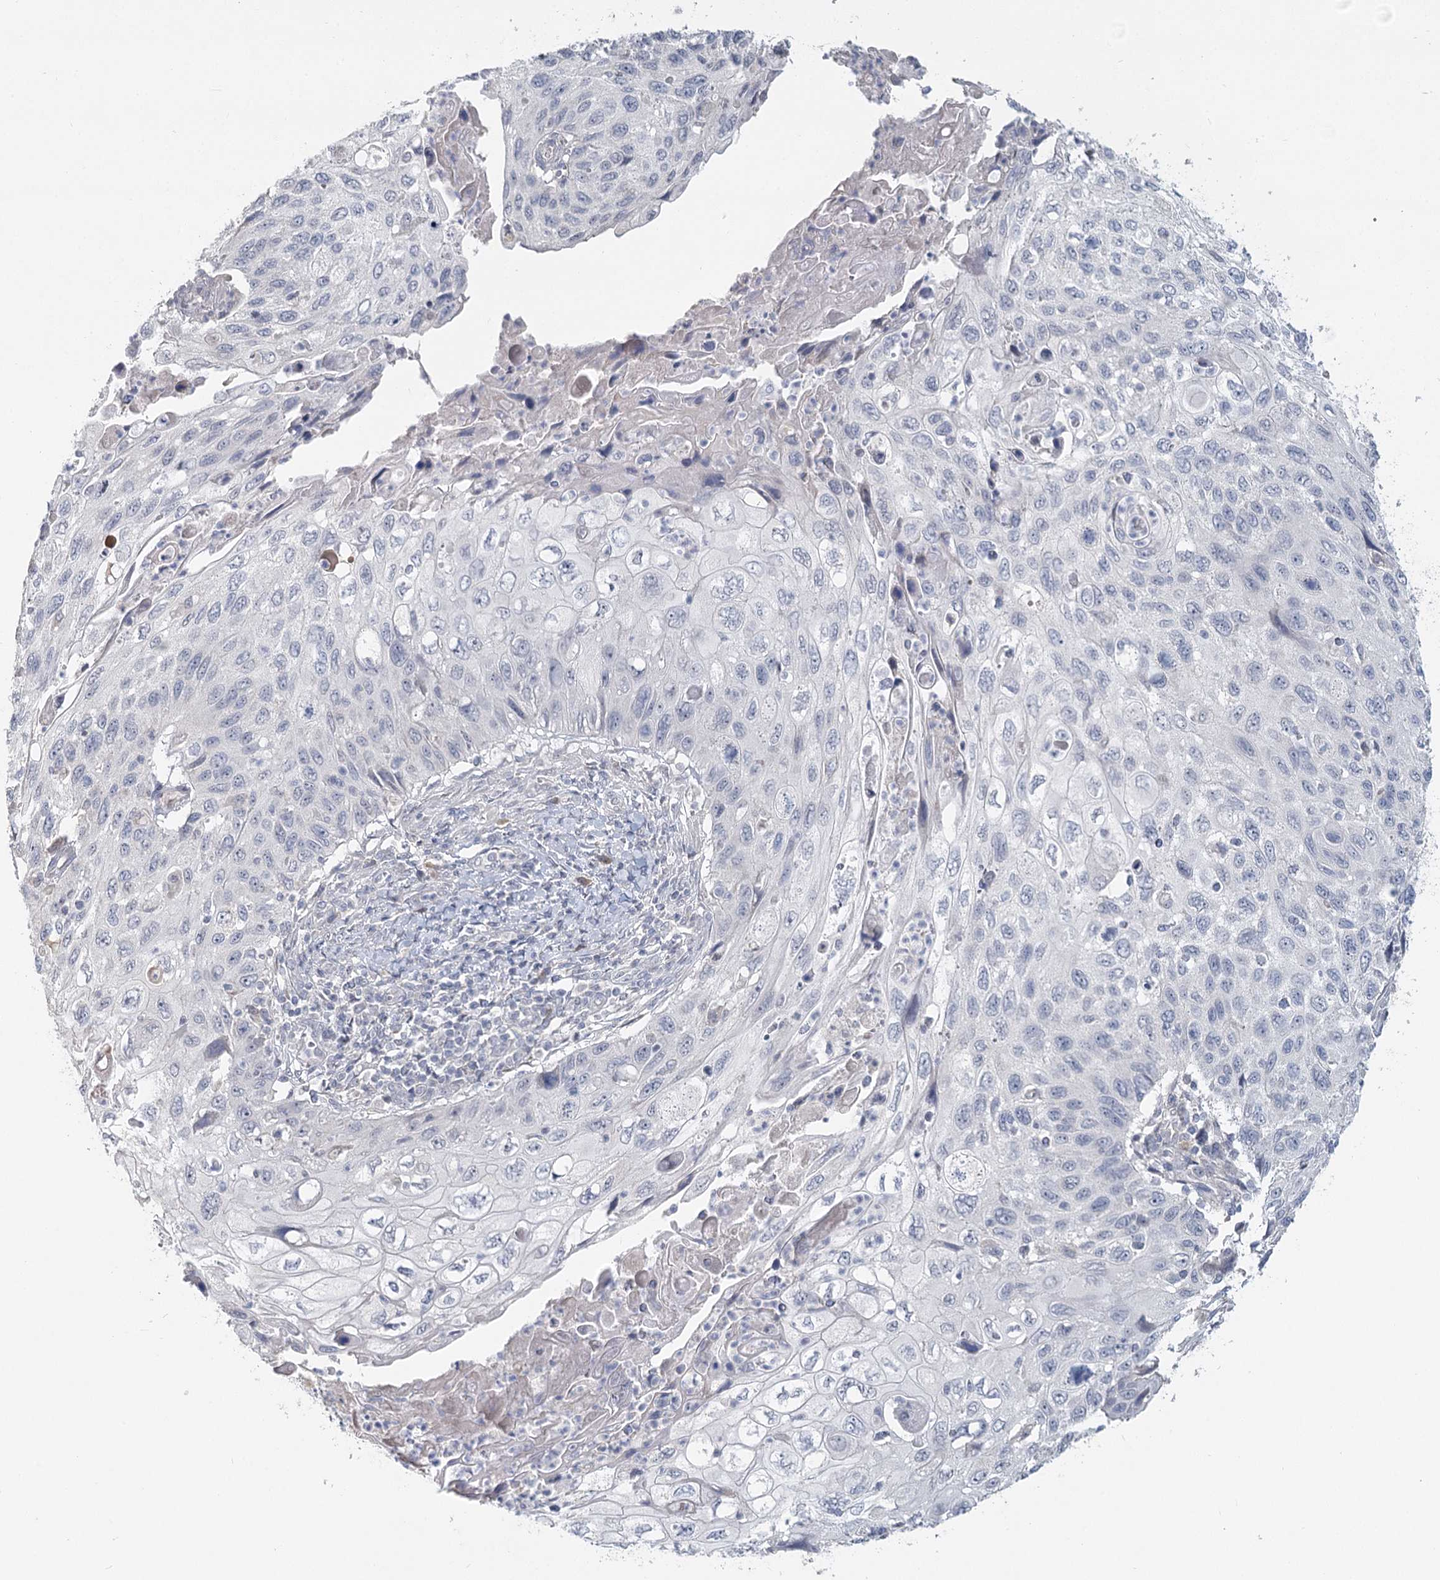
{"staining": {"intensity": "negative", "quantity": "none", "location": "none"}, "tissue": "cervical cancer", "cell_type": "Tumor cells", "image_type": "cancer", "snomed": [{"axis": "morphology", "description": "Squamous cell carcinoma, NOS"}, {"axis": "topography", "description": "Cervix"}], "caption": "Immunohistochemistry (IHC) histopathology image of neoplastic tissue: squamous cell carcinoma (cervical) stained with DAB reveals no significant protein expression in tumor cells.", "gene": "SLC9A3", "patient": {"sex": "female", "age": 70}}